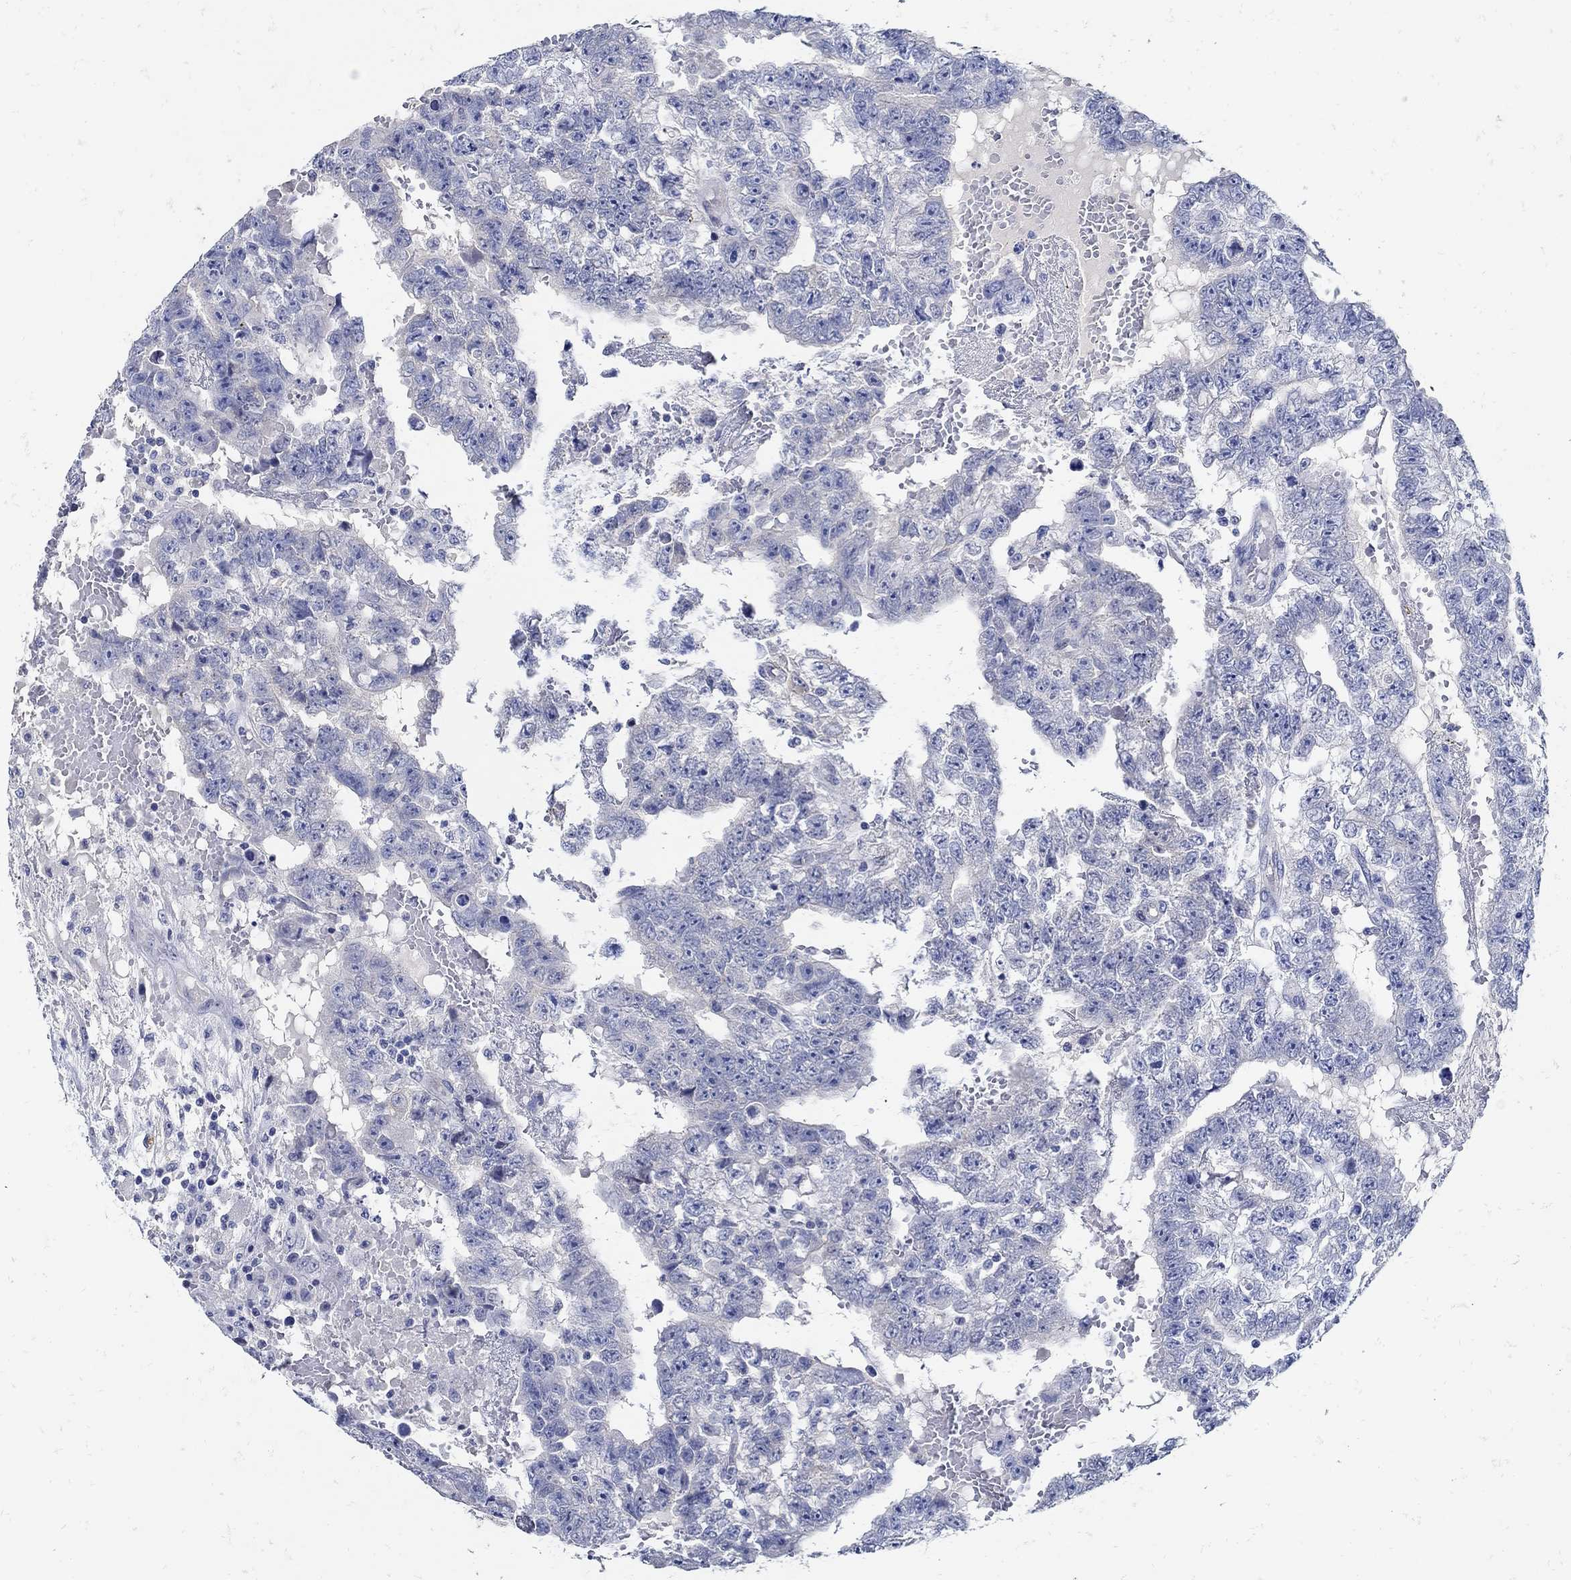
{"staining": {"intensity": "negative", "quantity": "none", "location": "none"}, "tissue": "testis cancer", "cell_type": "Tumor cells", "image_type": "cancer", "snomed": [{"axis": "morphology", "description": "Carcinoma, Embryonal, NOS"}, {"axis": "topography", "description": "Testis"}], "caption": "Tumor cells are negative for brown protein staining in testis cancer. (Immunohistochemistry (ihc), brightfield microscopy, high magnification).", "gene": "NOS1", "patient": {"sex": "male", "age": 25}}